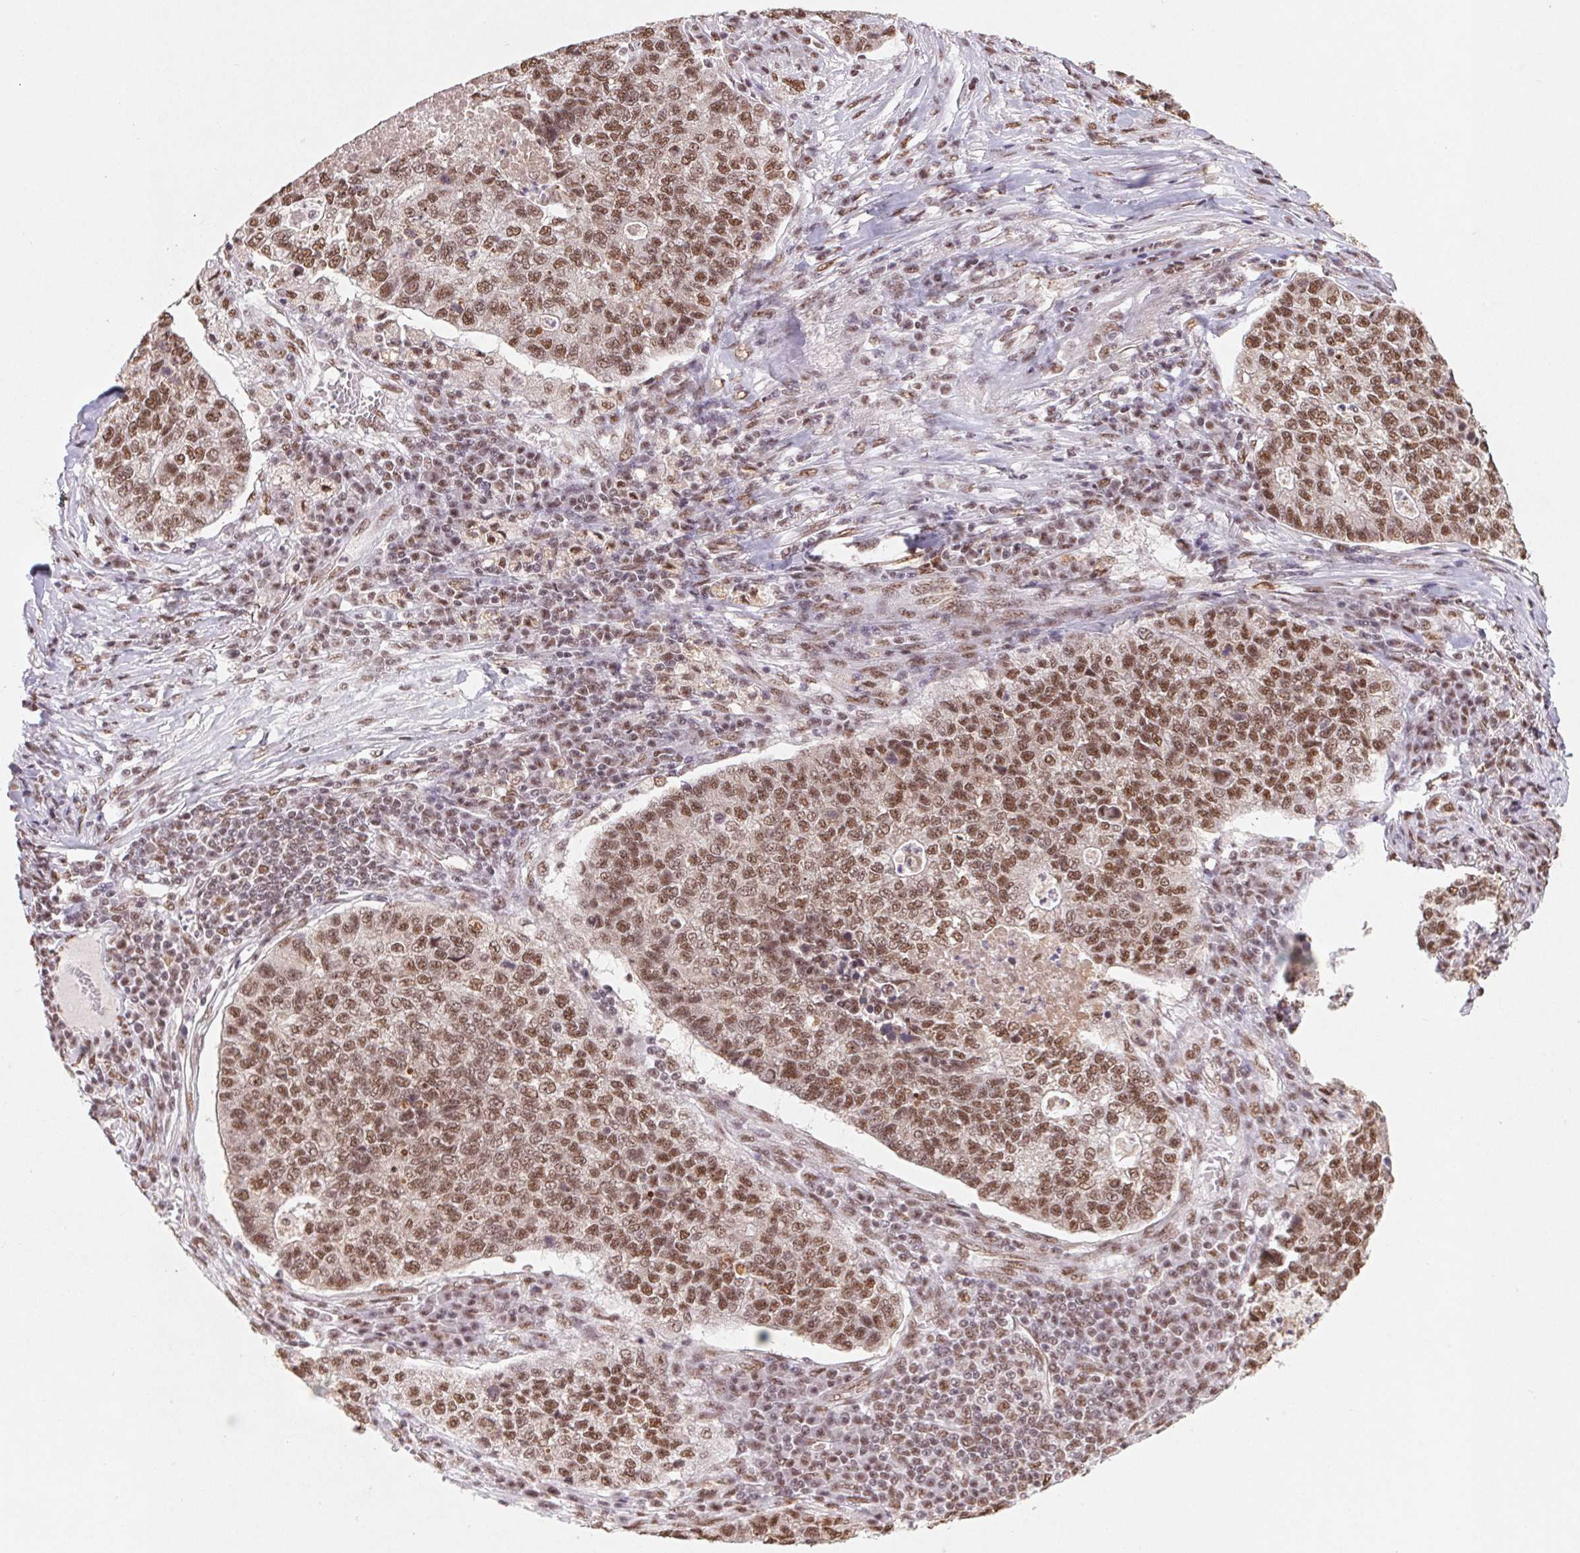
{"staining": {"intensity": "moderate", "quantity": ">75%", "location": "nuclear"}, "tissue": "lung cancer", "cell_type": "Tumor cells", "image_type": "cancer", "snomed": [{"axis": "morphology", "description": "Adenocarcinoma, NOS"}, {"axis": "topography", "description": "Lung"}], "caption": "Immunohistochemical staining of lung adenocarcinoma demonstrates medium levels of moderate nuclear protein staining in about >75% of tumor cells.", "gene": "SNRPG", "patient": {"sex": "male", "age": 57}}